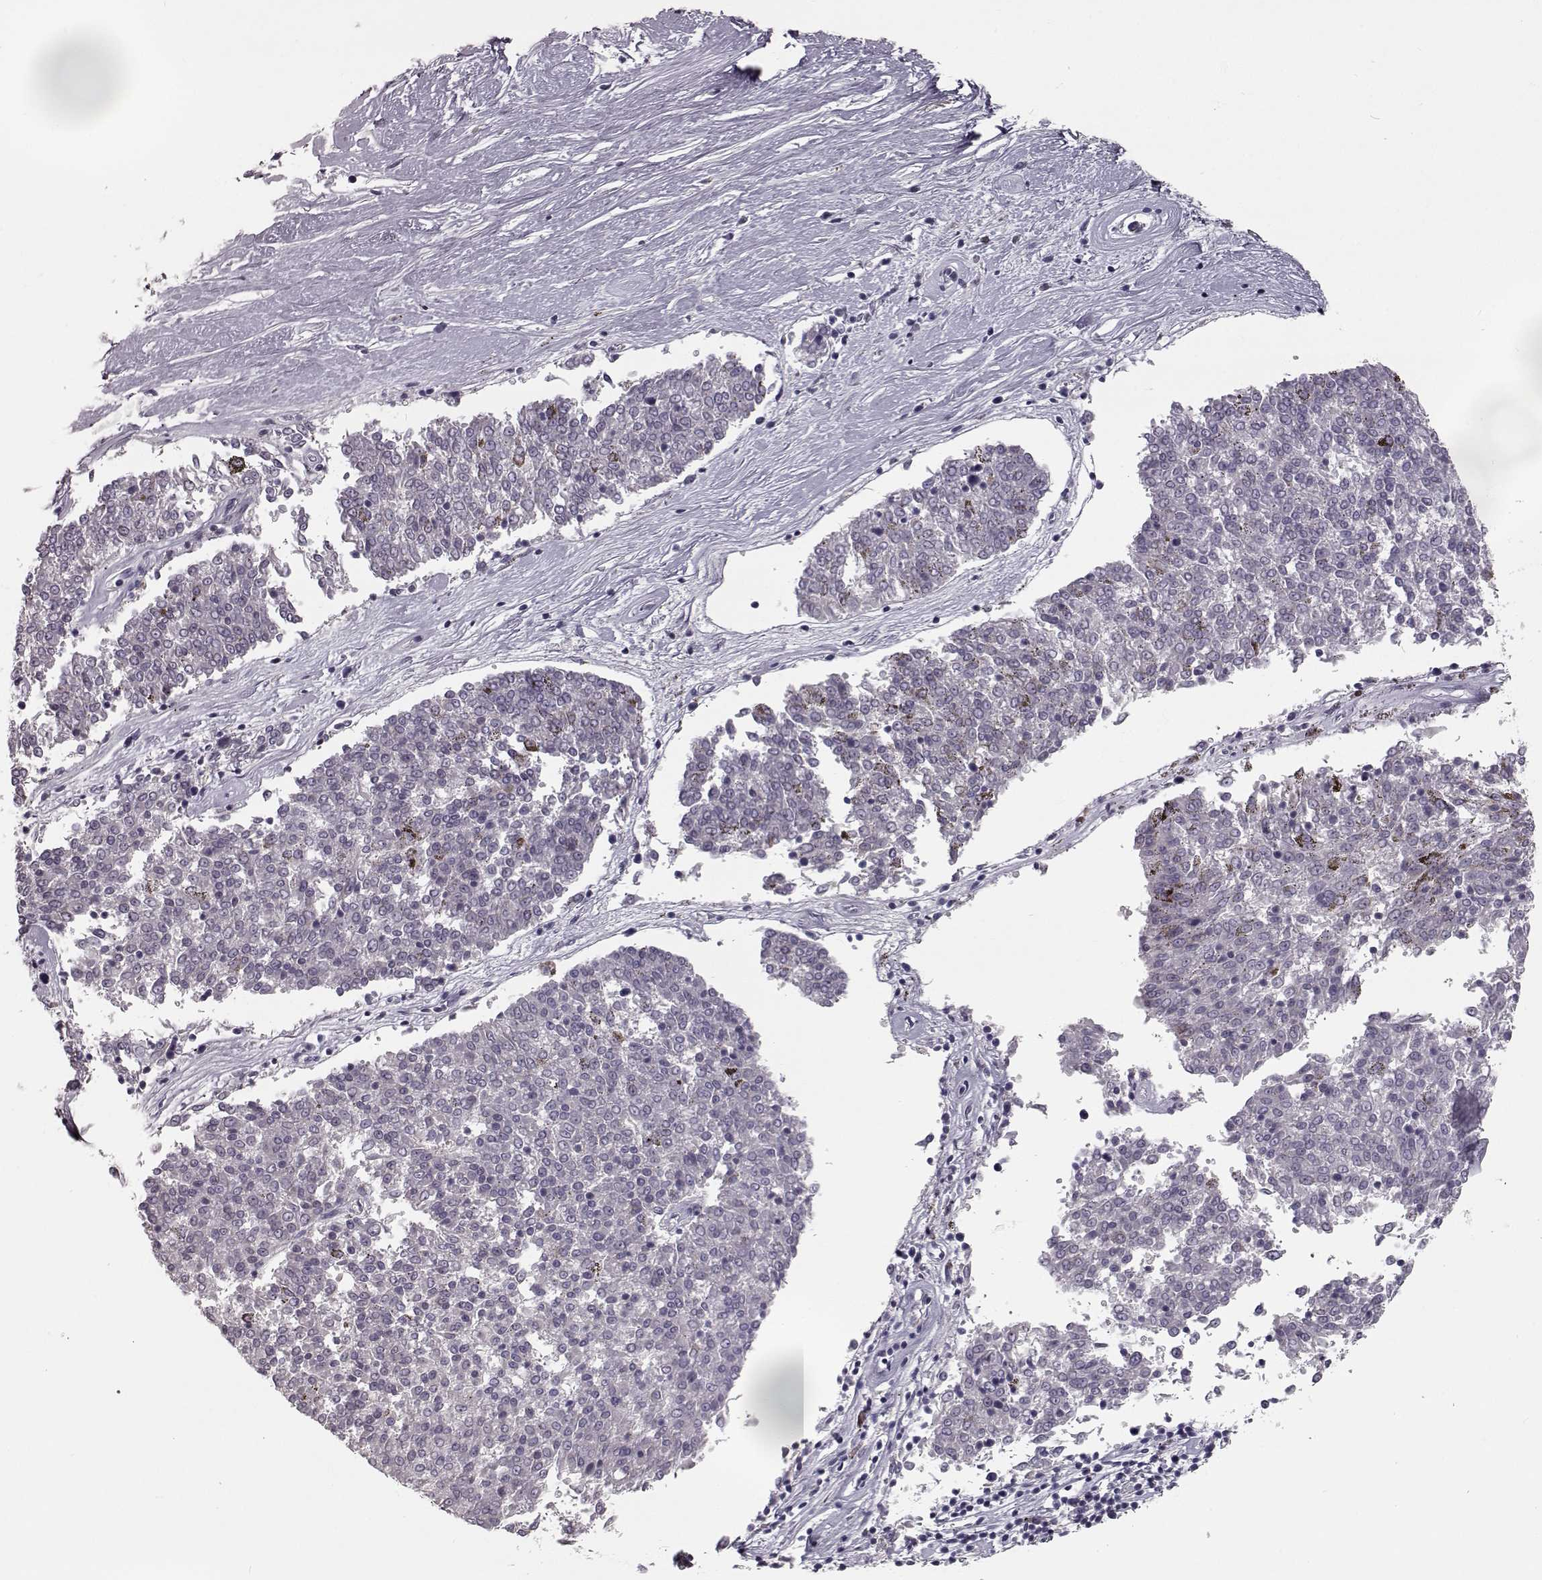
{"staining": {"intensity": "negative", "quantity": "none", "location": "none"}, "tissue": "melanoma", "cell_type": "Tumor cells", "image_type": "cancer", "snomed": [{"axis": "morphology", "description": "Malignant melanoma, NOS"}, {"axis": "topography", "description": "Skin"}], "caption": "DAB (3,3'-diaminobenzidine) immunohistochemical staining of melanoma exhibits no significant positivity in tumor cells.", "gene": "CCL19", "patient": {"sex": "female", "age": 72}}